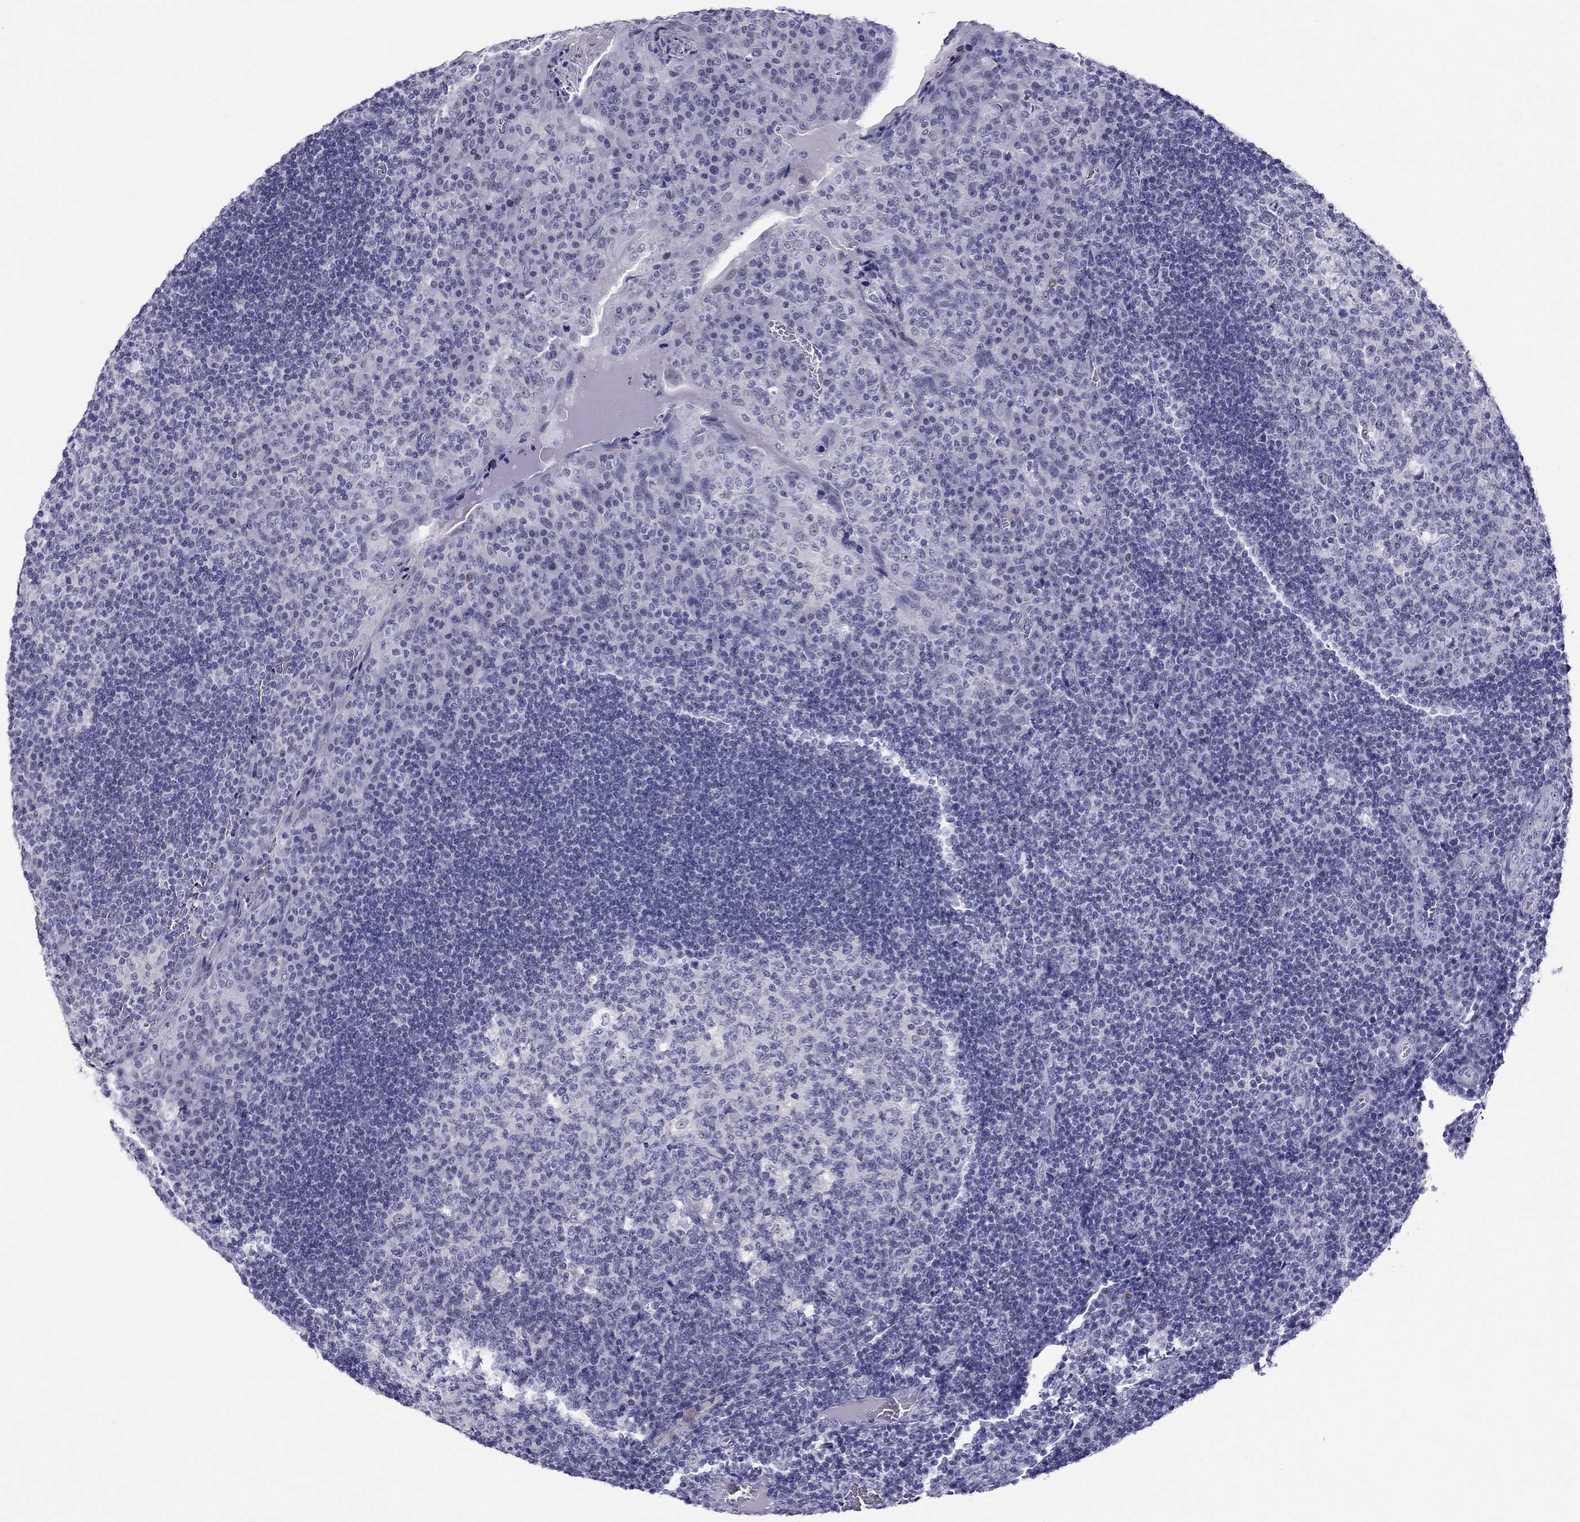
{"staining": {"intensity": "negative", "quantity": "none", "location": "none"}, "tissue": "tonsil", "cell_type": "Germinal center cells", "image_type": "normal", "snomed": [{"axis": "morphology", "description": "Normal tissue, NOS"}, {"axis": "topography", "description": "Tonsil"}], "caption": "Histopathology image shows no protein staining in germinal center cells of normal tonsil.", "gene": "CHRNB3", "patient": {"sex": "male", "age": 17}}